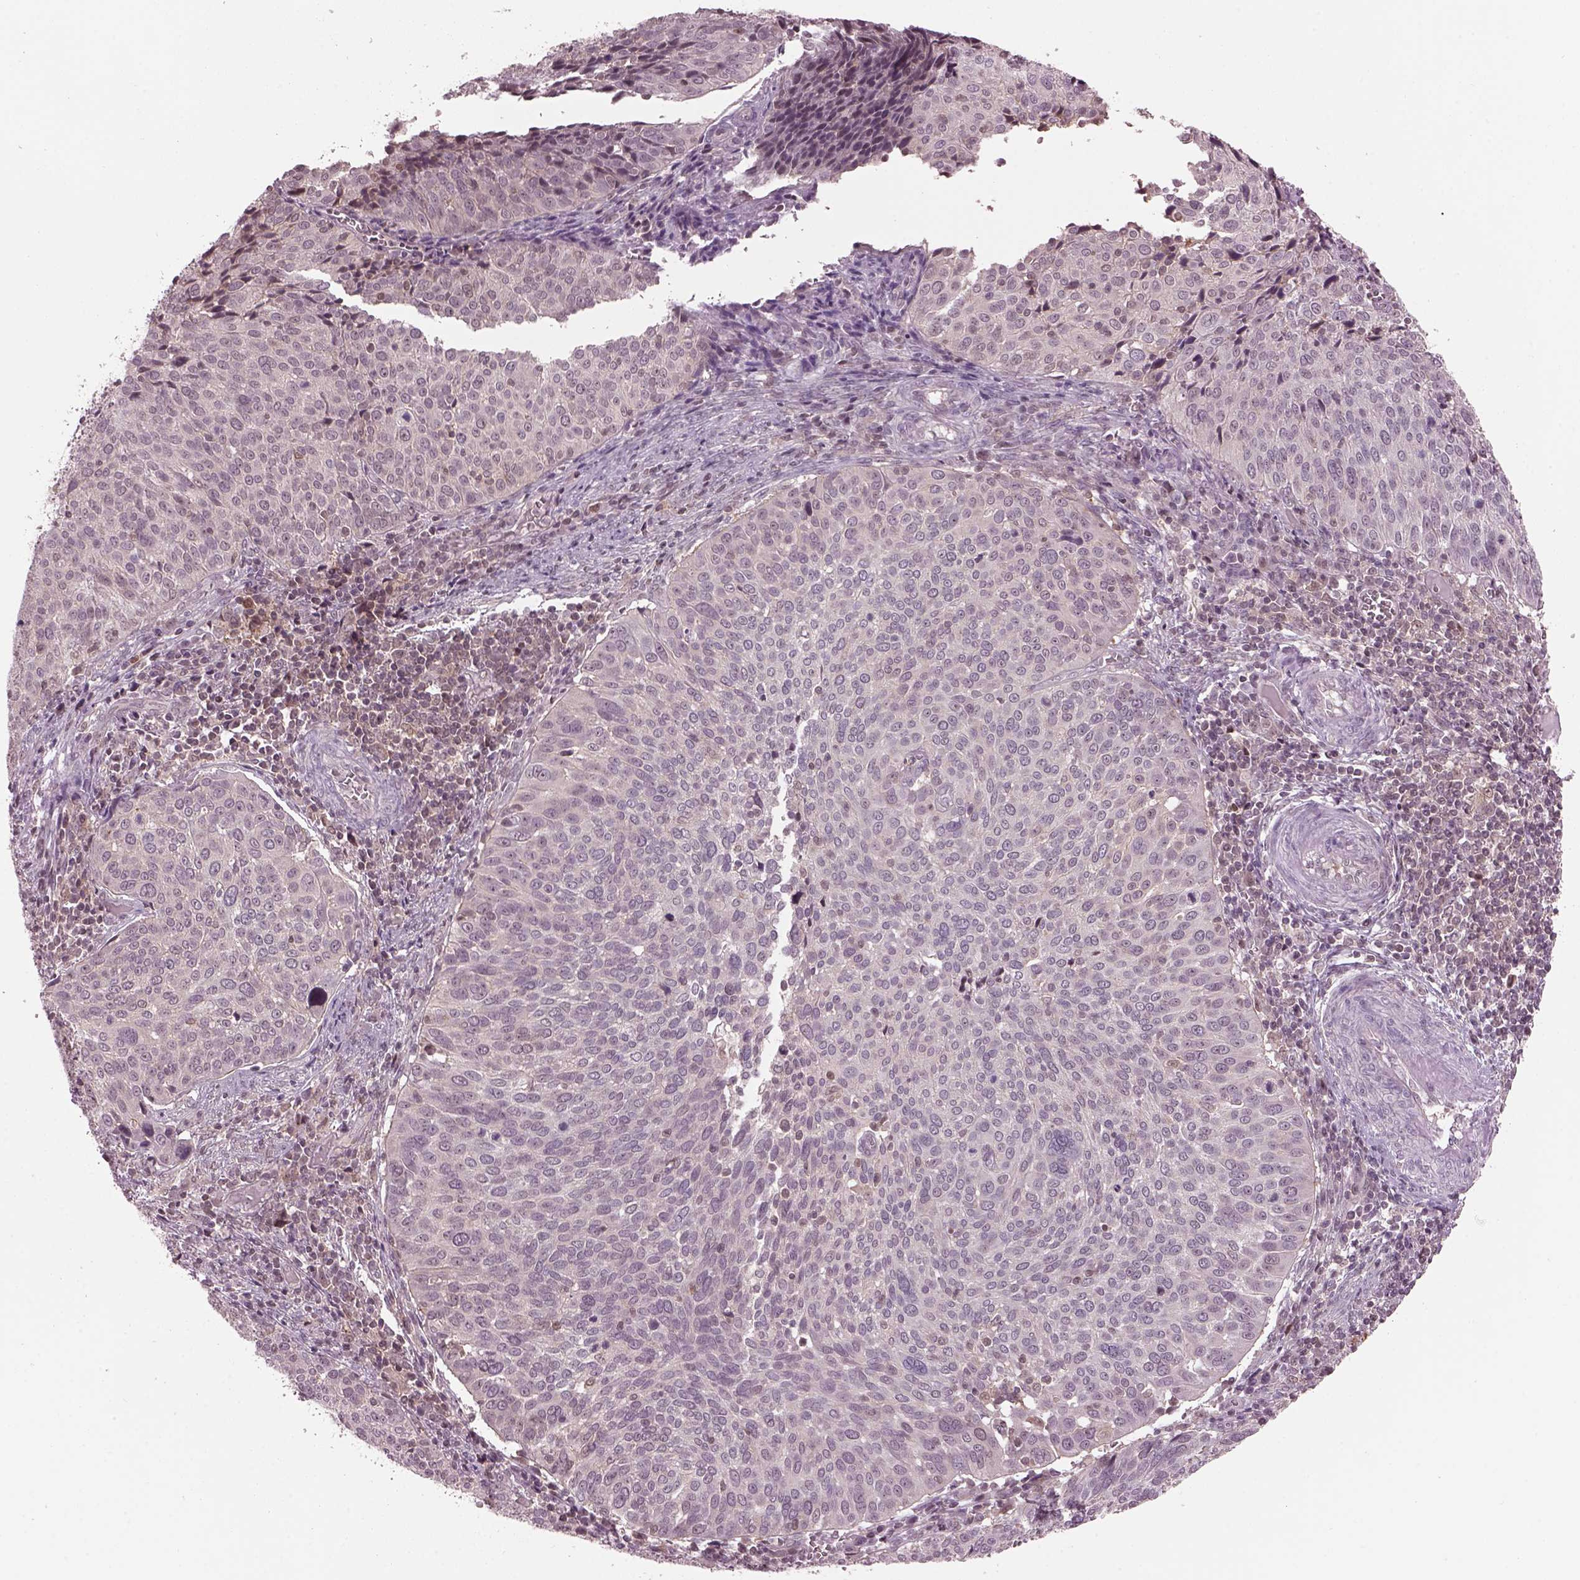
{"staining": {"intensity": "negative", "quantity": "none", "location": "none"}, "tissue": "cervical cancer", "cell_type": "Tumor cells", "image_type": "cancer", "snomed": [{"axis": "morphology", "description": "Squamous cell carcinoma, NOS"}, {"axis": "topography", "description": "Cervix"}], "caption": "This micrograph is of cervical cancer (squamous cell carcinoma) stained with IHC to label a protein in brown with the nuclei are counter-stained blue. There is no positivity in tumor cells.", "gene": "SRI", "patient": {"sex": "female", "age": 39}}